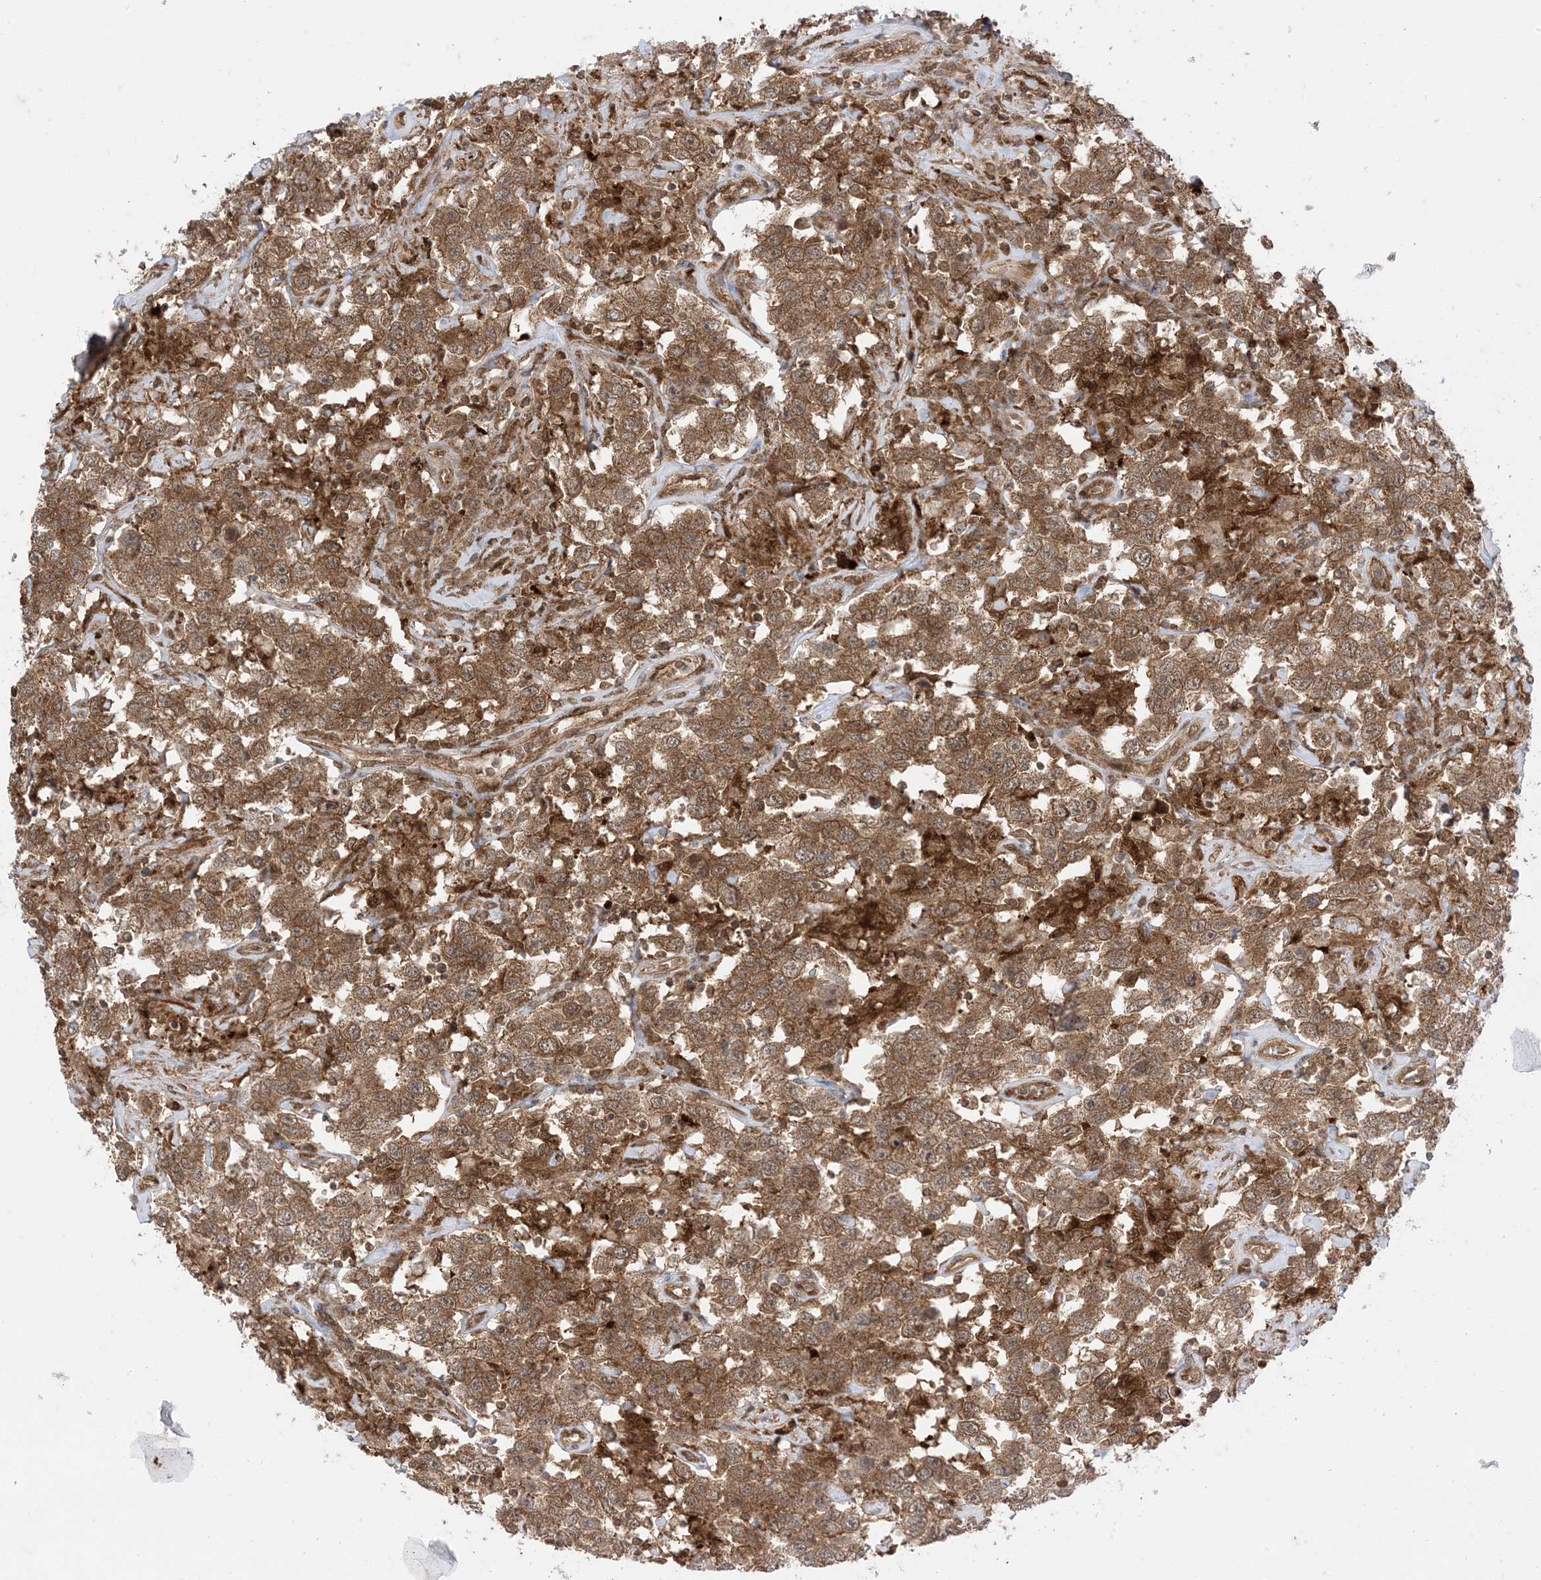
{"staining": {"intensity": "moderate", "quantity": ">75%", "location": "cytoplasmic/membranous"}, "tissue": "testis cancer", "cell_type": "Tumor cells", "image_type": "cancer", "snomed": [{"axis": "morphology", "description": "Seminoma, NOS"}, {"axis": "topography", "description": "Testis"}], "caption": "The histopathology image reveals immunohistochemical staining of testis cancer. There is moderate cytoplasmic/membranous staining is identified in about >75% of tumor cells.", "gene": "PTPA", "patient": {"sex": "male", "age": 41}}